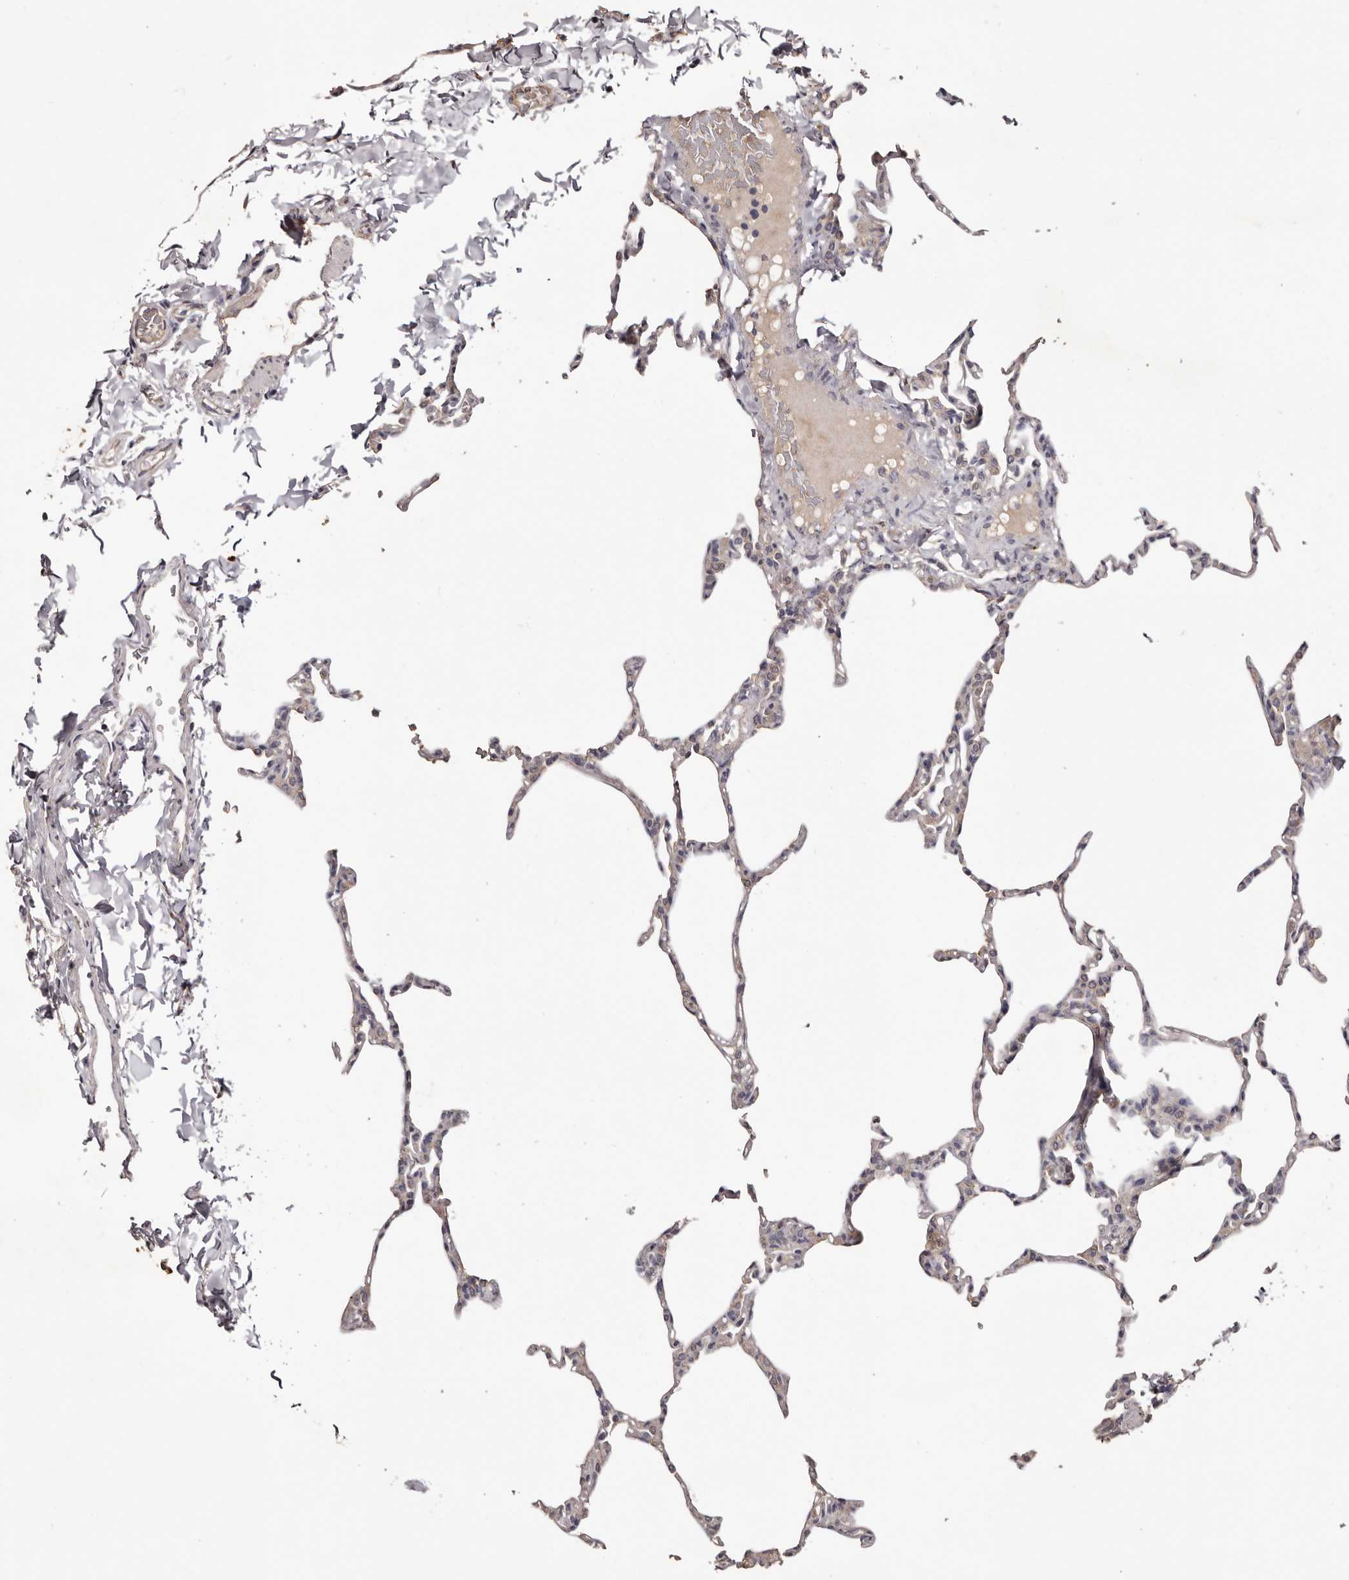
{"staining": {"intensity": "negative", "quantity": "none", "location": "none"}, "tissue": "lung", "cell_type": "Alveolar cells", "image_type": "normal", "snomed": [{"axis": "morphology", "description": "Normal tissue, NOS"}, {"axis": "topography", "description": "Lung"}], "caption": "Immunohistochemical staining of unremarkable human lung displays no significant positivity in alveolar cells.", "gene": "ETNK1", "patient": {"sex": "male", "age": 20}}